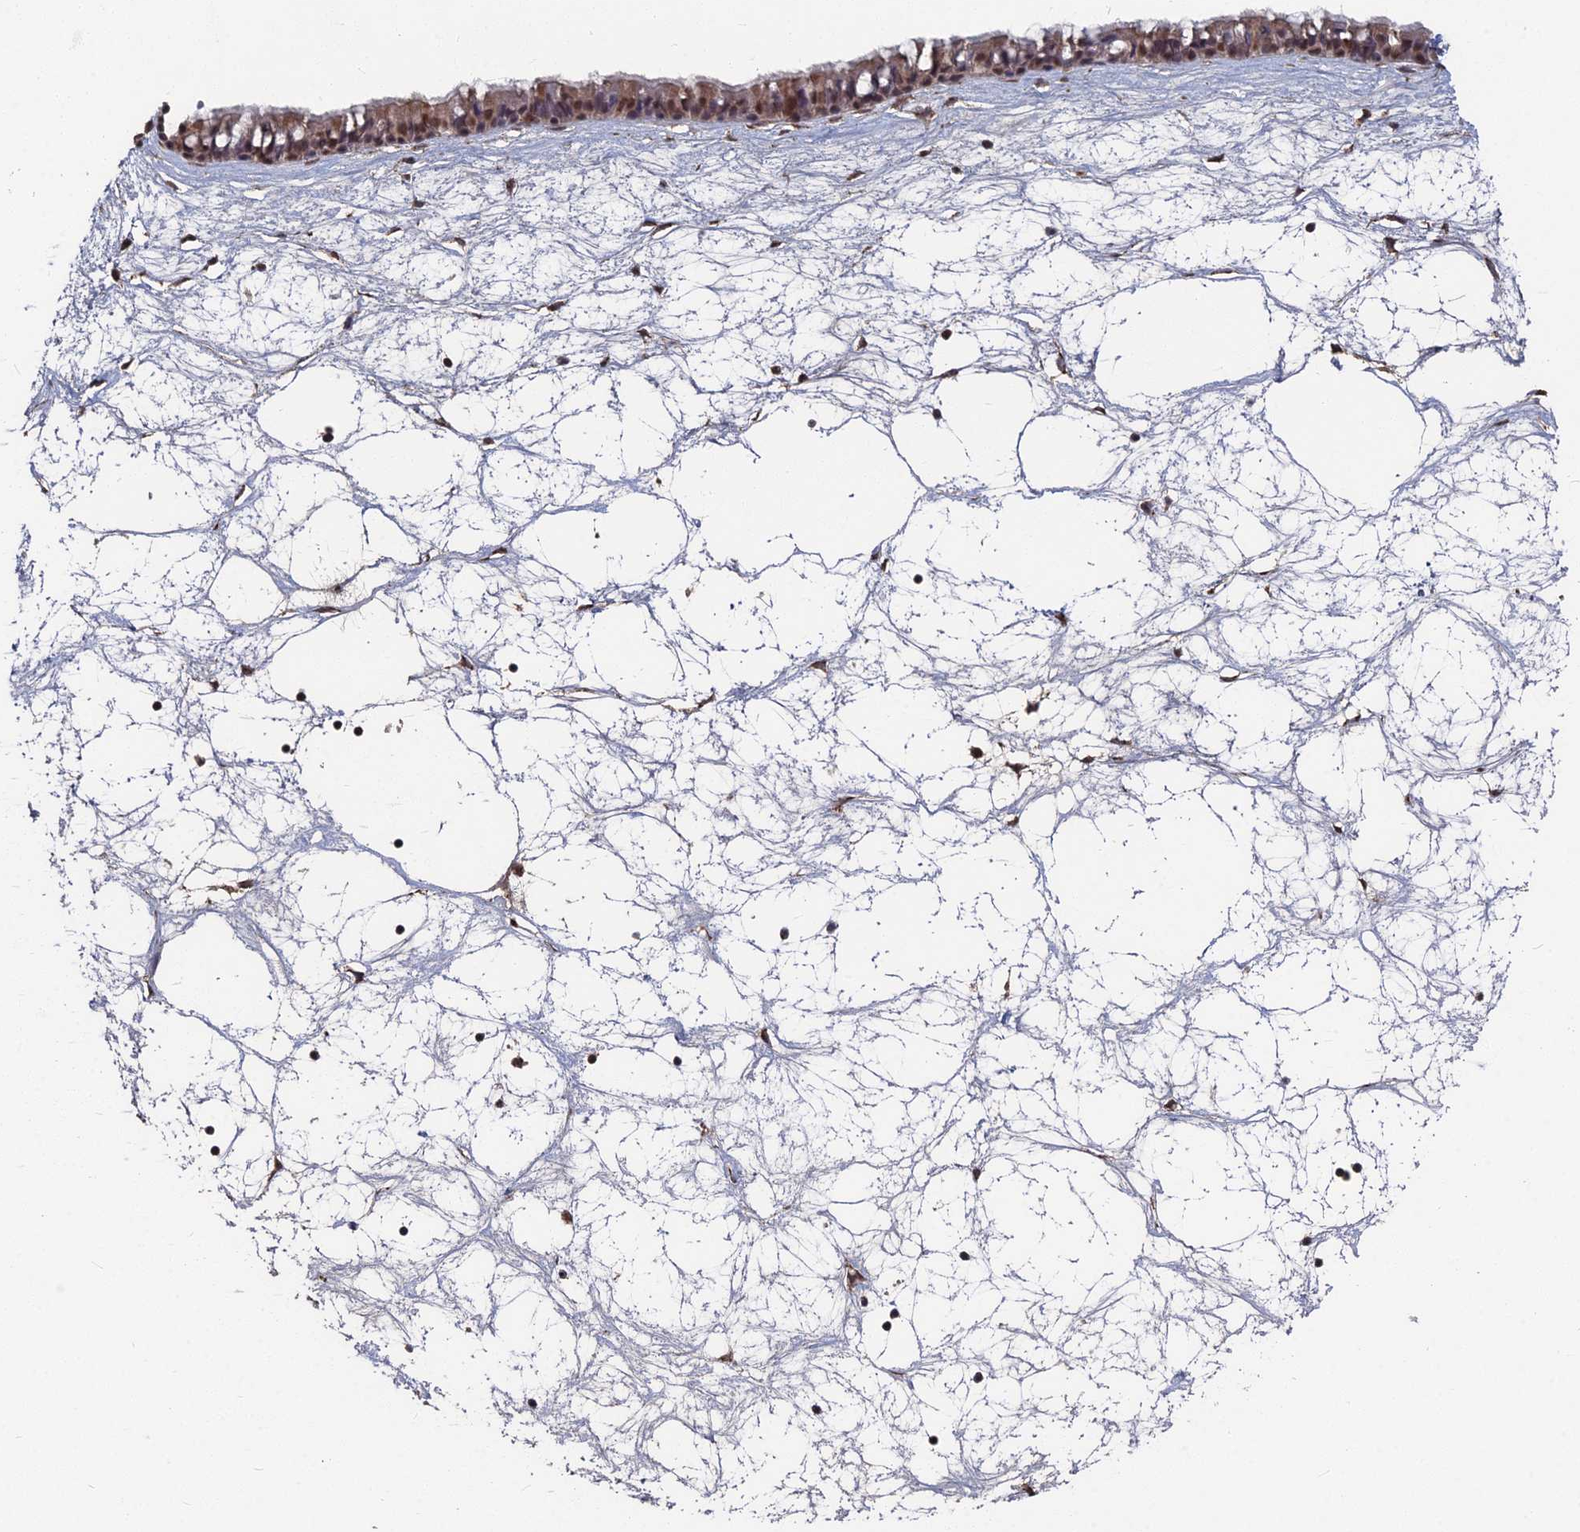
{"staining": {"intensity": "moderate", "quantity": "25%-75%", "location": "cytoplasmic/membranous,nuclear"}, "tissue": "nasopharynx", "cell_type": "Respiratory epithelial cells", "image_type": "normal", "snomed": [{"axis": "morphology", "description": "Normal tissue, NOS"}, {"axis": "topography", "description": "Nasopharynx"}], "caption": "A brown stain labels moderate cytoplasmic/membranous,nuclear staining of a protein in respiratory epithelial cells of normal nasopharynx. The protein of interest is stained brown, and the nuclei are stained in blue (DAB (3,3'-diaminobenzidine) IHC with brightfield microscopy, high magnification).", "gene": "CCNP", "patient": {"sex": "male", "age": 64}}